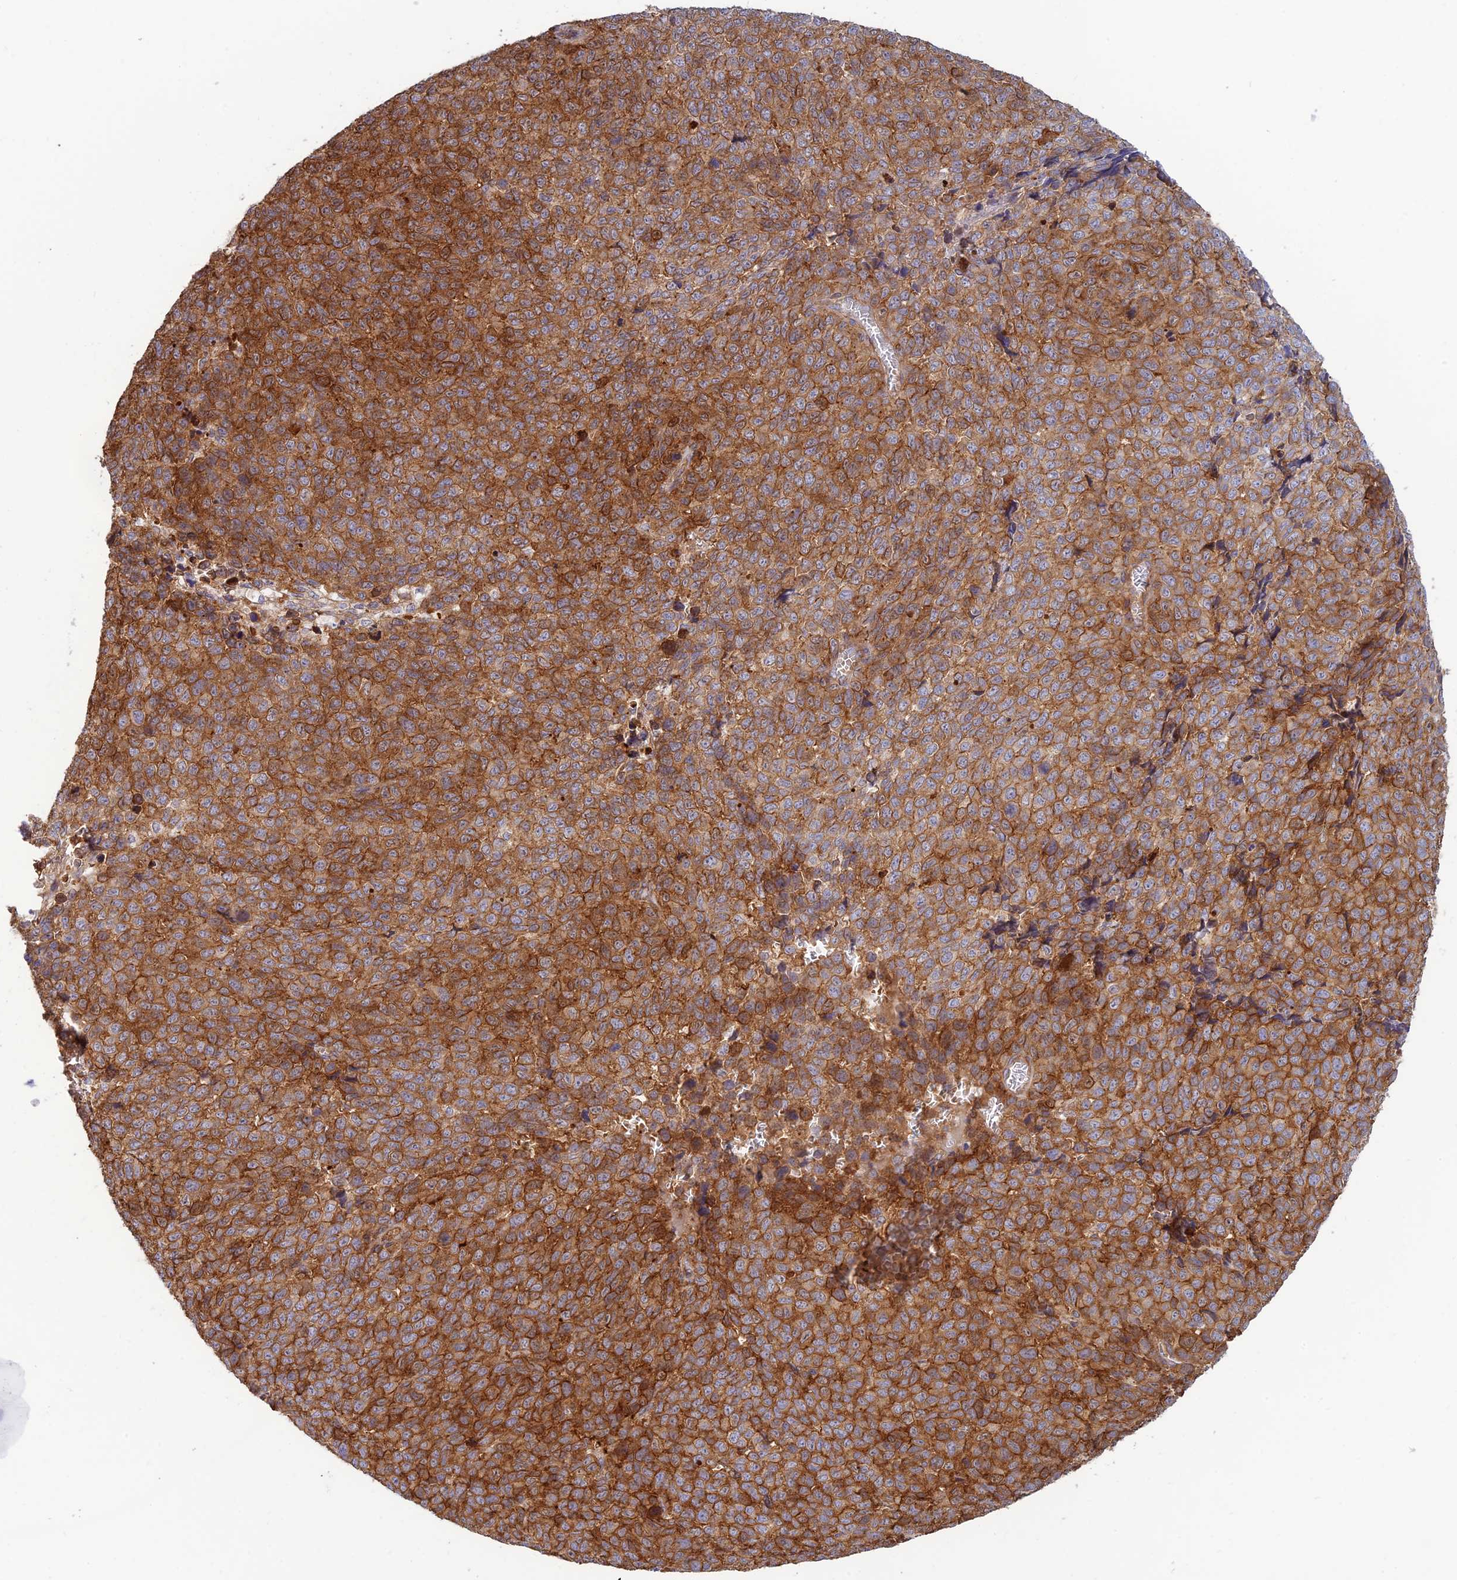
{"staining": {"intensity": "strong", "quantity": ">75%", "location": "cytoplasmic/membranous"}, "tissue": "melanoma", "cell_type": "Tumor cells", "image_type": "cancer", "snomed": [{"axis": "morphology", "description": "Malignant melanoma, NOS"}, {"axis": "topography", "description": "Nose, NOS"}], "caption": "Protein staining reveals strong cytoplasmic/membranous positivity in about >75% of tumor cells in malignant melanoma. The staining is performed using DAB (3,3'-diaminobenzidine) brown chromogen to label protein expression. The nuclei are counter-stained blue using hematoxylin.", "gene": "PPP1R12C", "patient": {"sex": "female", "age": 48}}